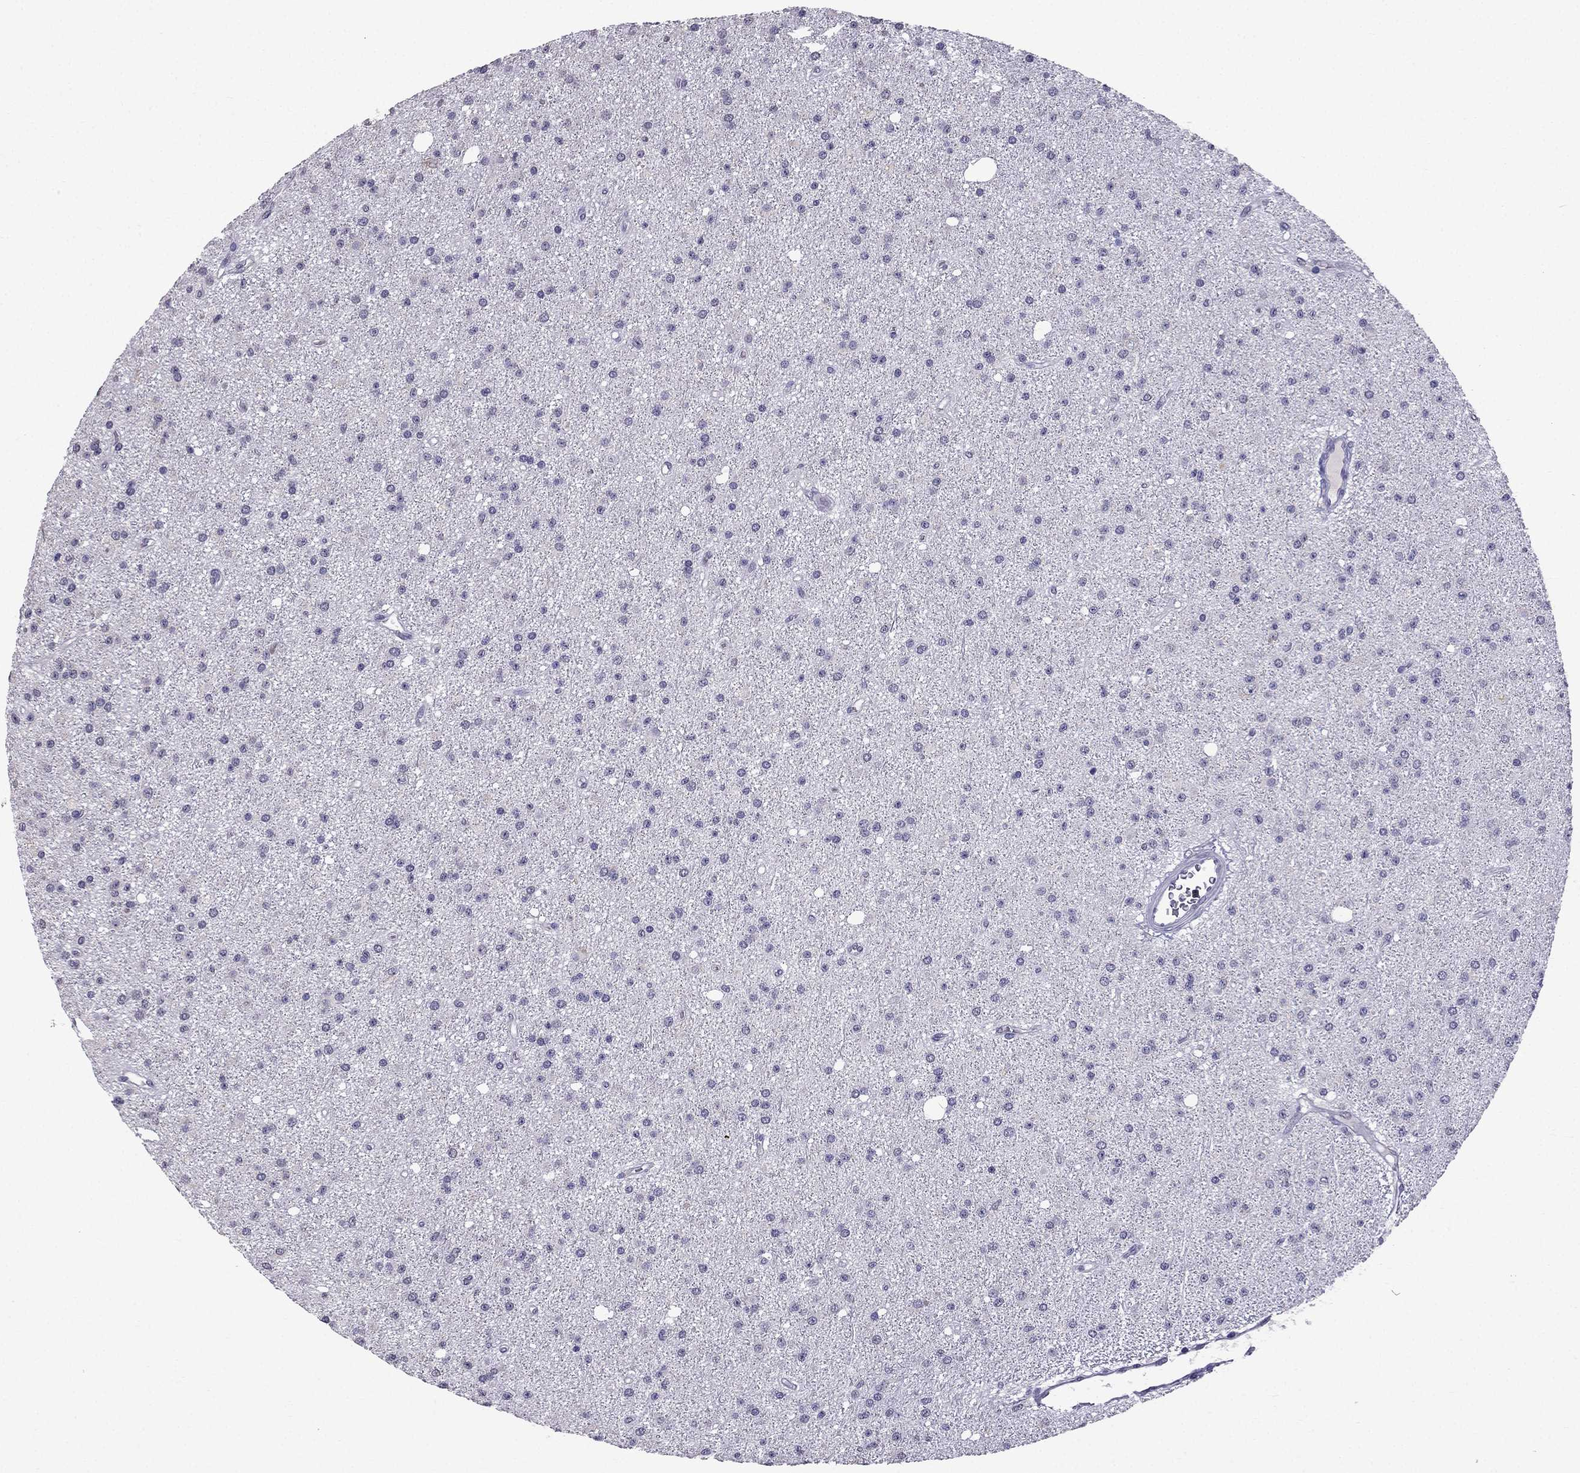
{"staining": {"intensity": "negative", "quantity": "none", "location": "none"}, "tissue": "glioma", "cell_type": "Tumor cells", "image_type": "cancer", "snomed": [{"axis": "morphology", "description": "Glioma, malignant, Low grade"}, {"axis": "topography", "description": "Brain"}], "caption": "Immunohistochemistry micrograph of human glioma stained for a protein (brown), which demonstrates no positivity in tumor cells.", "gene": "SCG5", "patient": {"sex": "male", "age": 27}}